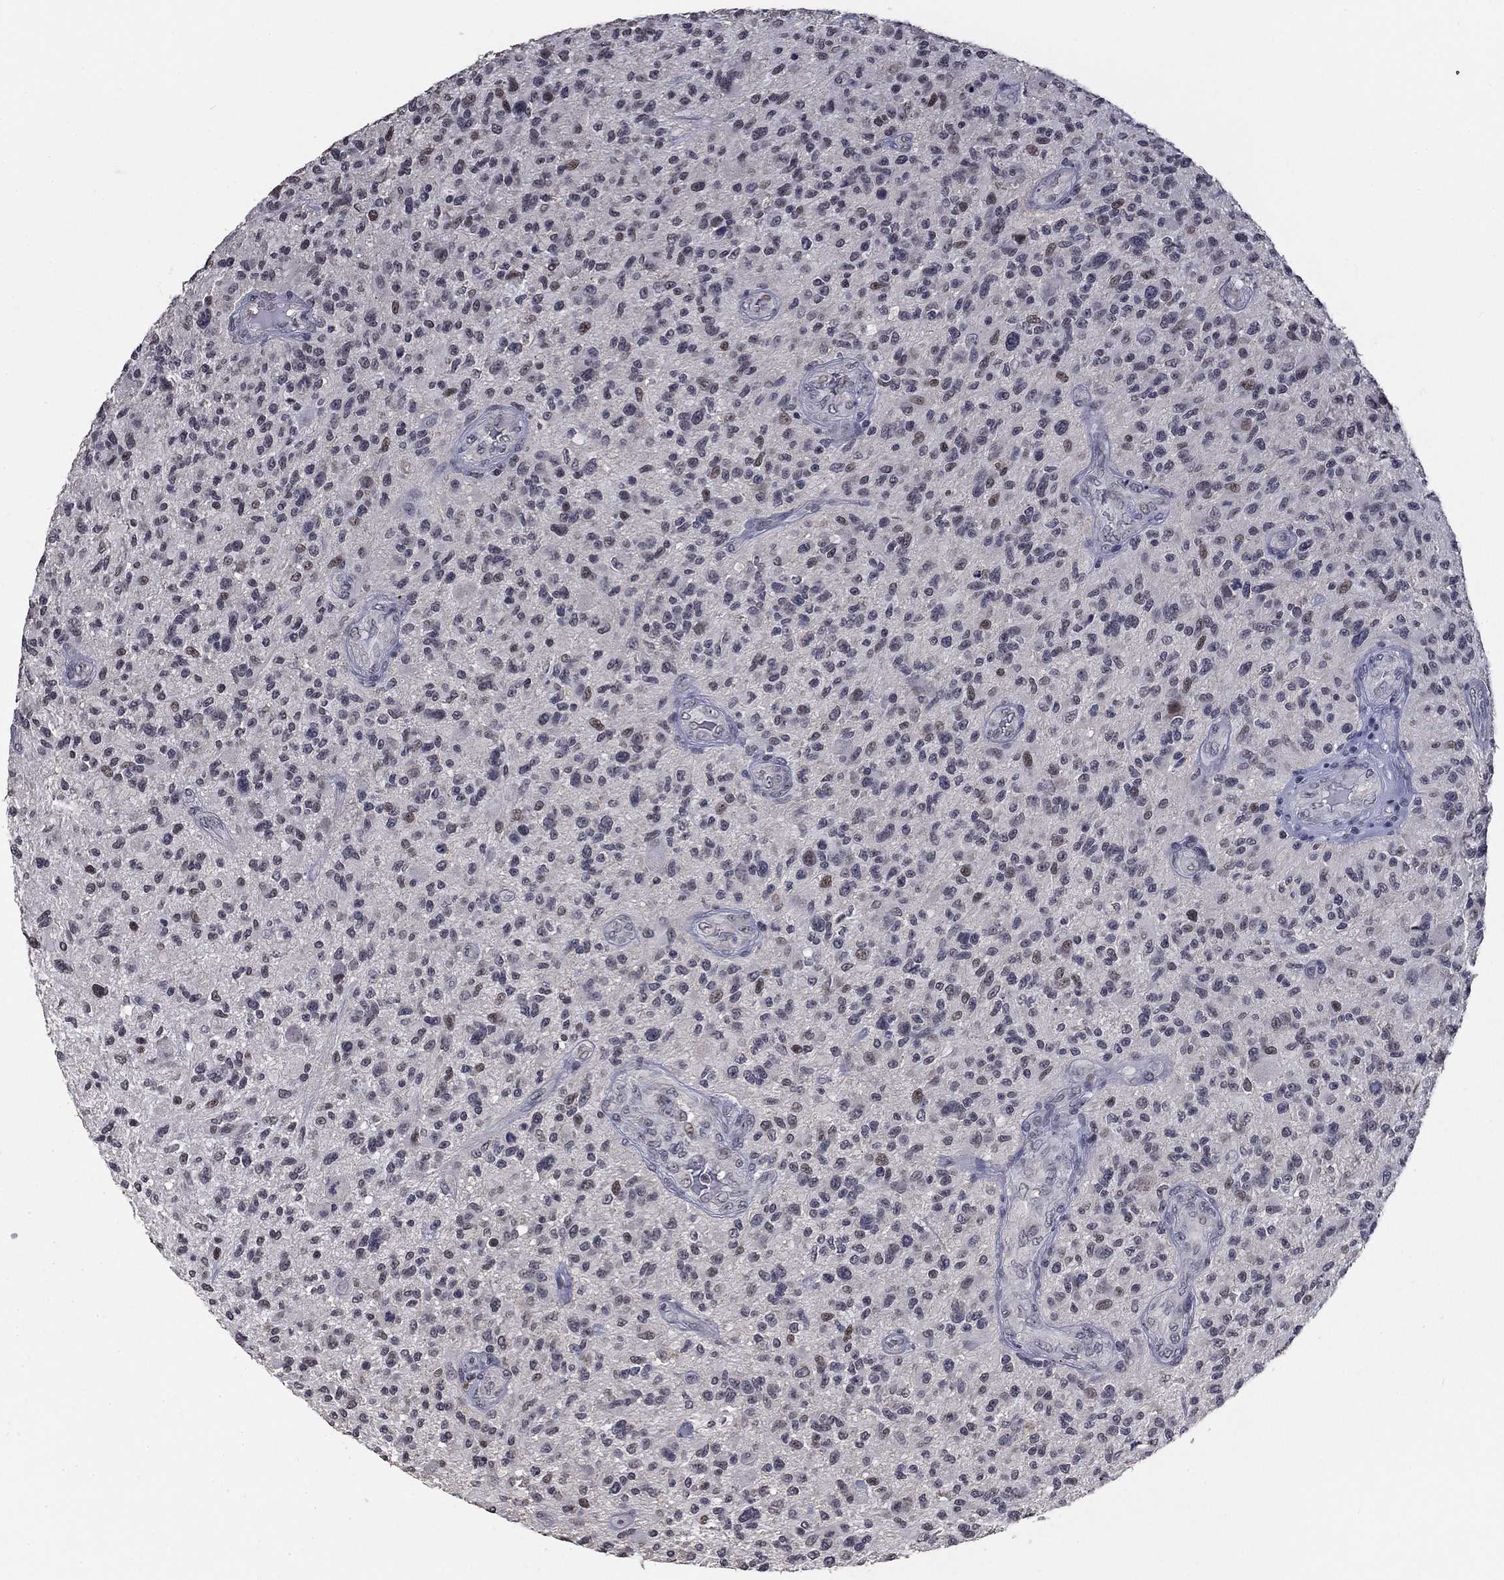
{"staining": {"intensity": "negative", "quantity": "none", "location": "none"}, "tissue": "glioma", "cell_type": "Tumor cells", "image_type": "cancer", "snomed": [{"axis": "morphology", "description": "Glioma, malignant, High grade"}, {"axis": "topography", "description": "Brain"}], "caption": "High power microscopy micrograph of an IHC micrograph of malignant glioma (high-grade), revealing no significant expression in tumor cells.", "gene": "SPATA33", "patient": {"sex": "male", "age": 47}}